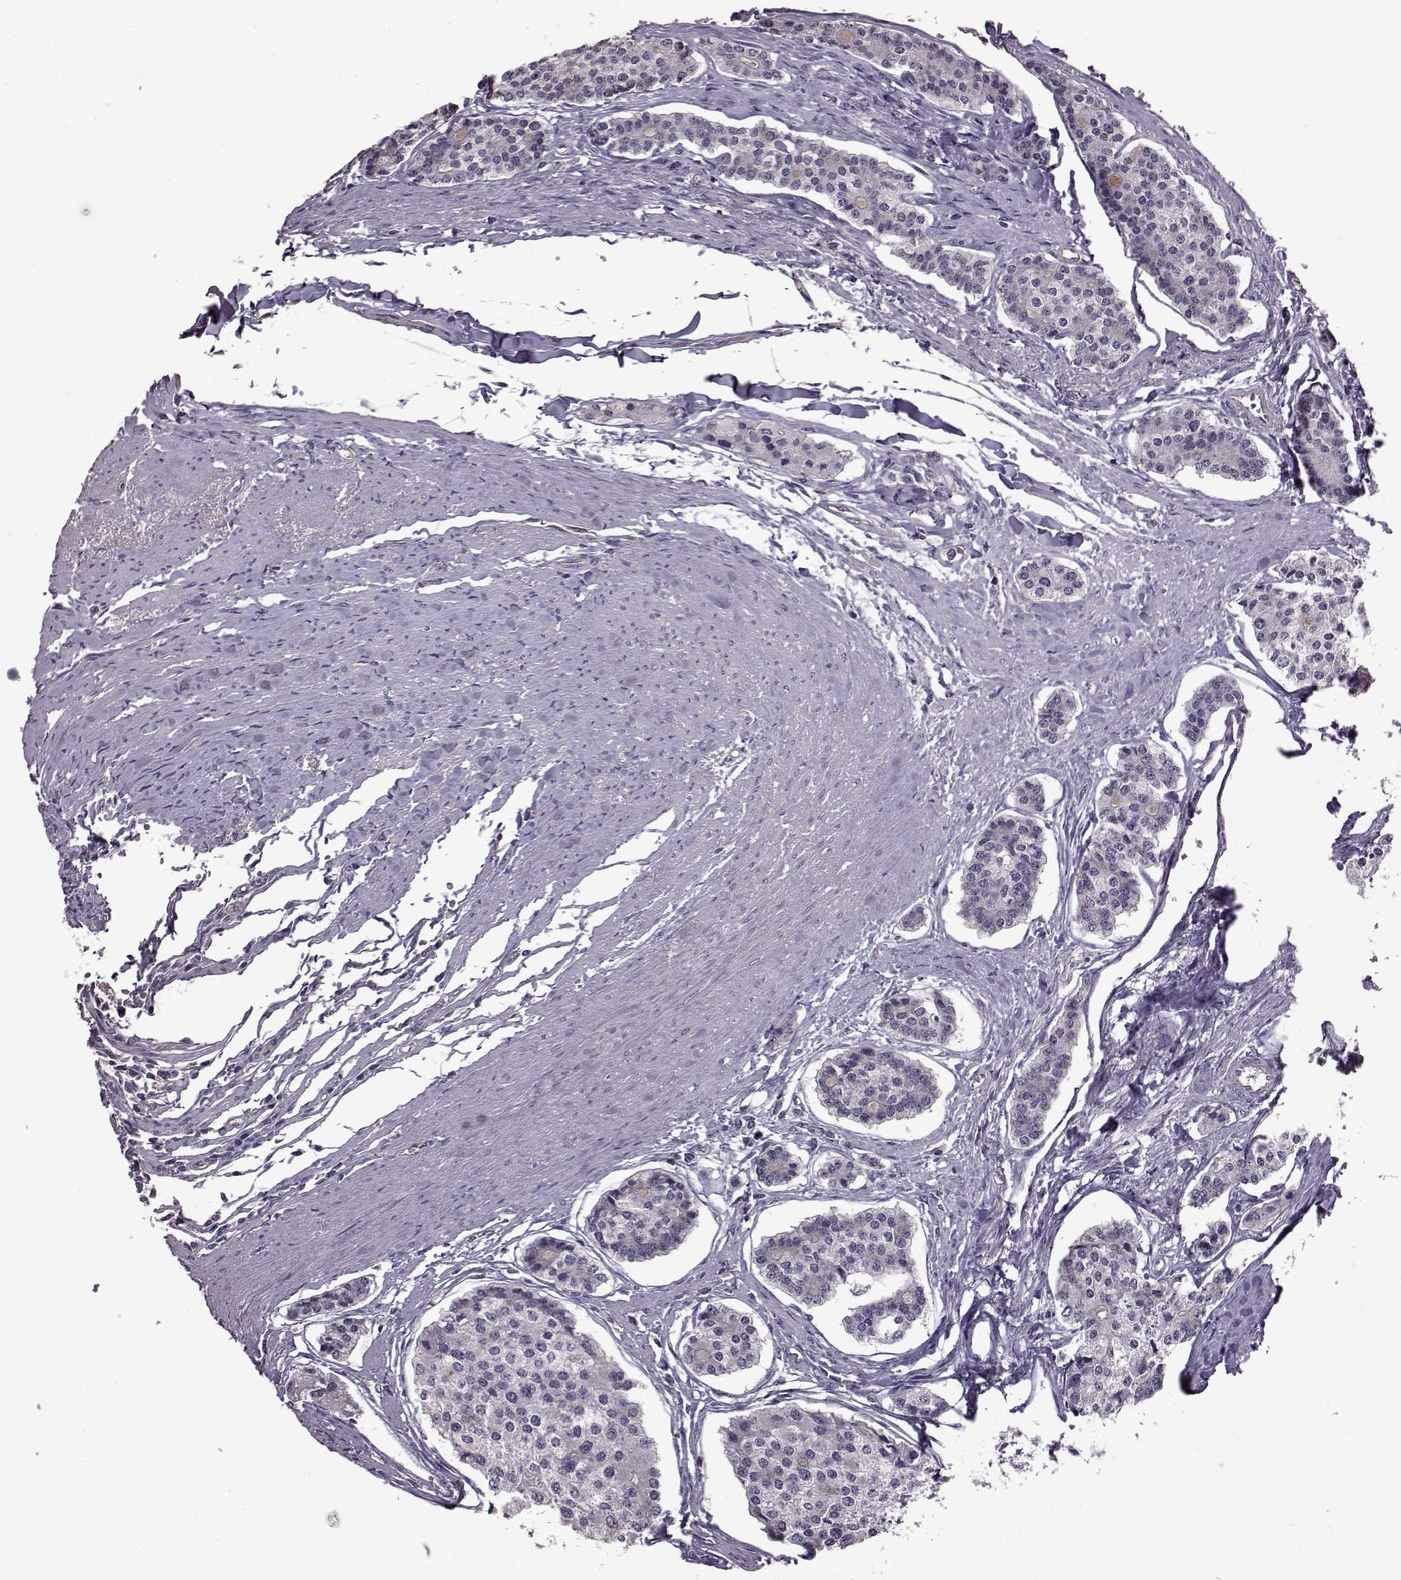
{"staining": {"intensity": "negative", "quantity": "none", "location": "none"}, "tissue": "carcinoid", "cell_type": "Tumor cells", "image_type": "cancer", "snomed": [{"axis": "morphology", "description": "Carcinoid, malignant, NOS"}, {"axis": "topography", "description": "Small intestine"}], "caption": "Protein analysis of malignant carcinoid exhibits no significant positivity in tumor cells. (DAB (3,3'-diaminobenzidine) IHC with hematoxylin counter stain).", "gene": "EDDM3B", "patient": {"sex": "female", "age": 65}}